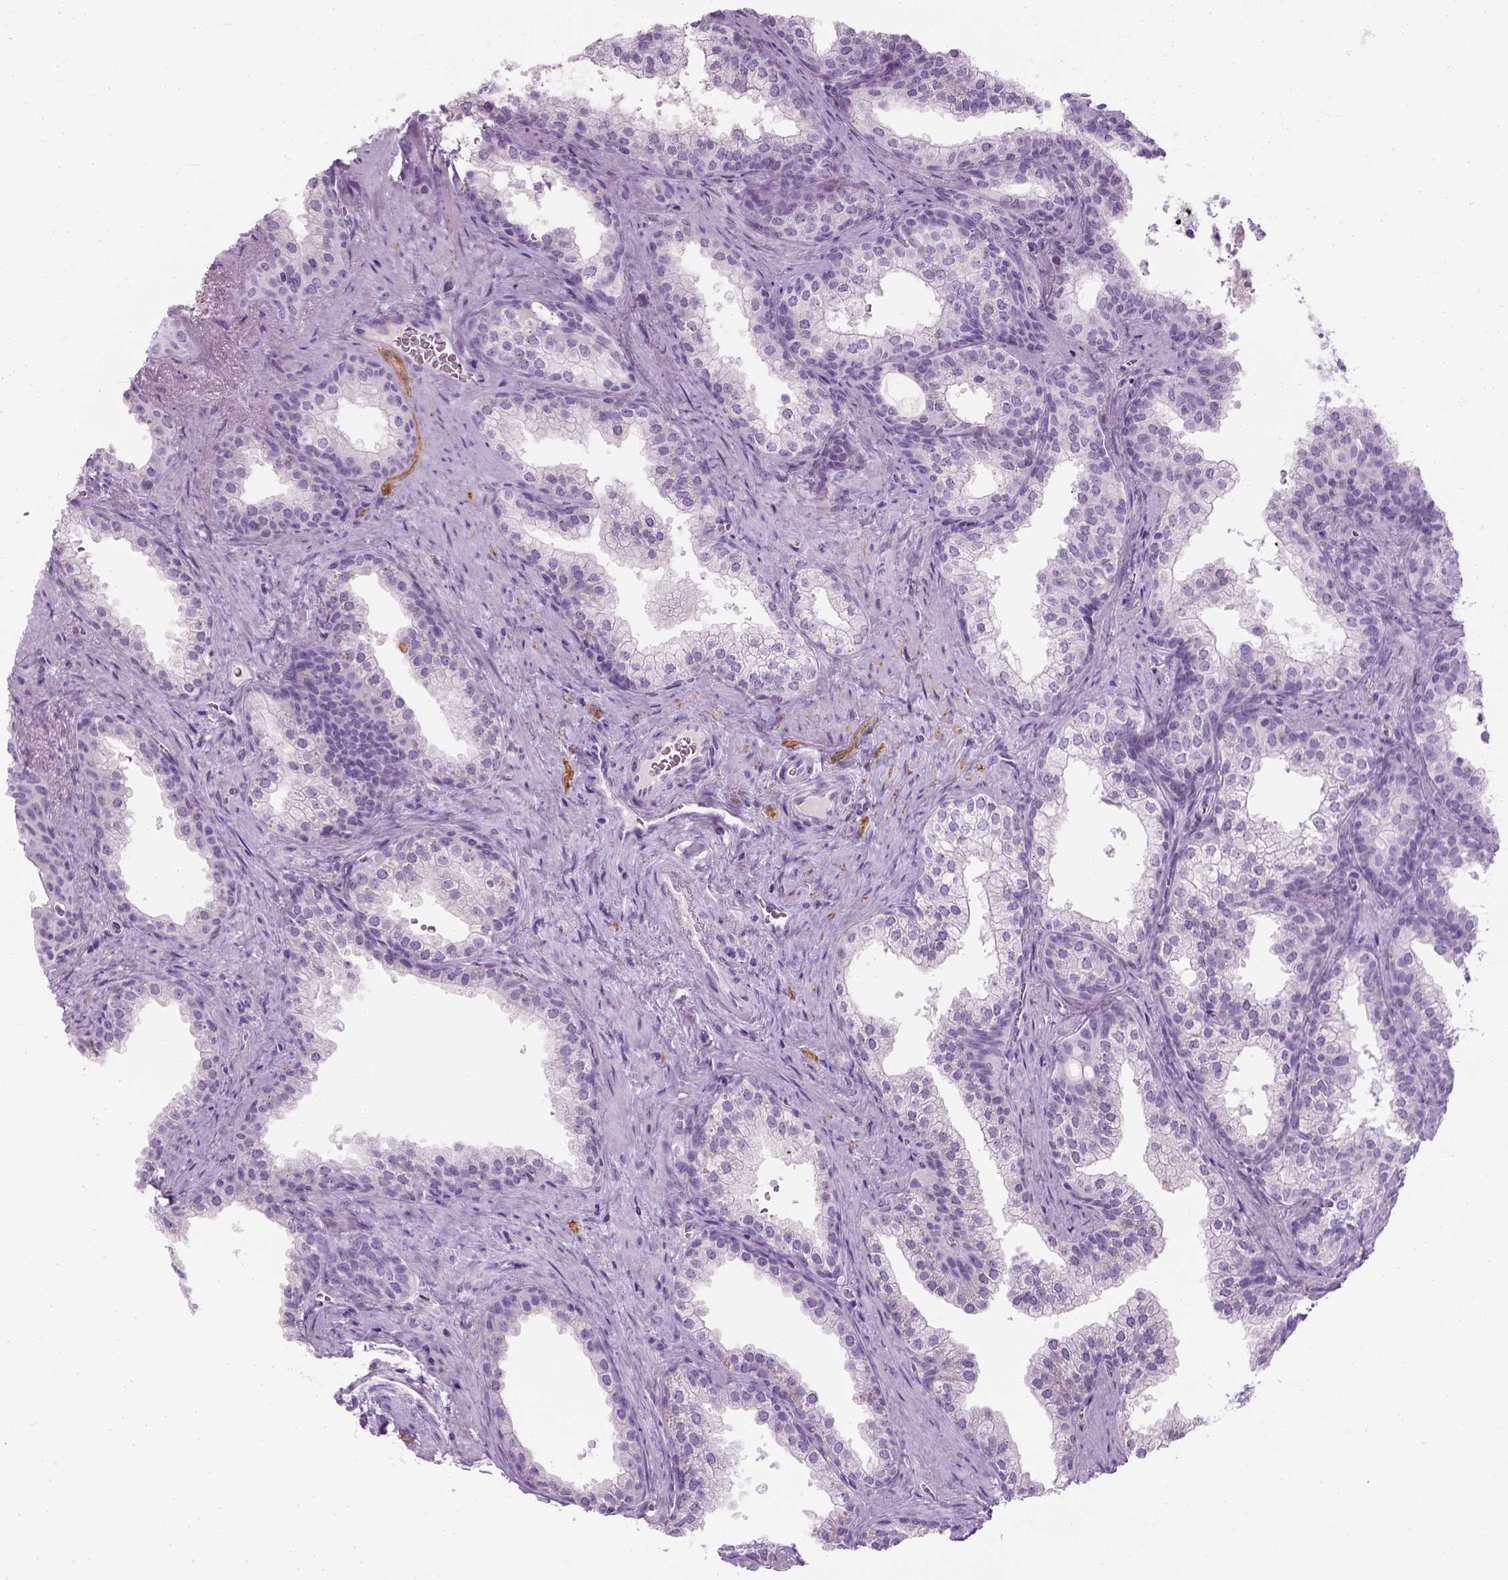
{"staining": {"intensity": "negative", "quantity": "none", "location": "none"}, "tissue": "prostate", "cell_type": "Glandular cells", "image_type": "normal", "snomed": [{"axis": "morphology", "description": "Normal tissue, NOS"}, {"axis": "topography", "description": "Prostate"}], "caption": "This image is of benign prostate stained with immunohistochemistry (IHC) to label a protein in brown with the nuclei are counter-stained blue. There is no expression in glandular cells. (Stains: DAB (3,3'-diaminobenzidine) immunohistochemistry with hematoxylin counter stain, Microscopy: brightfield microscopy at high magnification).", "gene": "TH", "patient": {"sex": "male", "age": 79}}